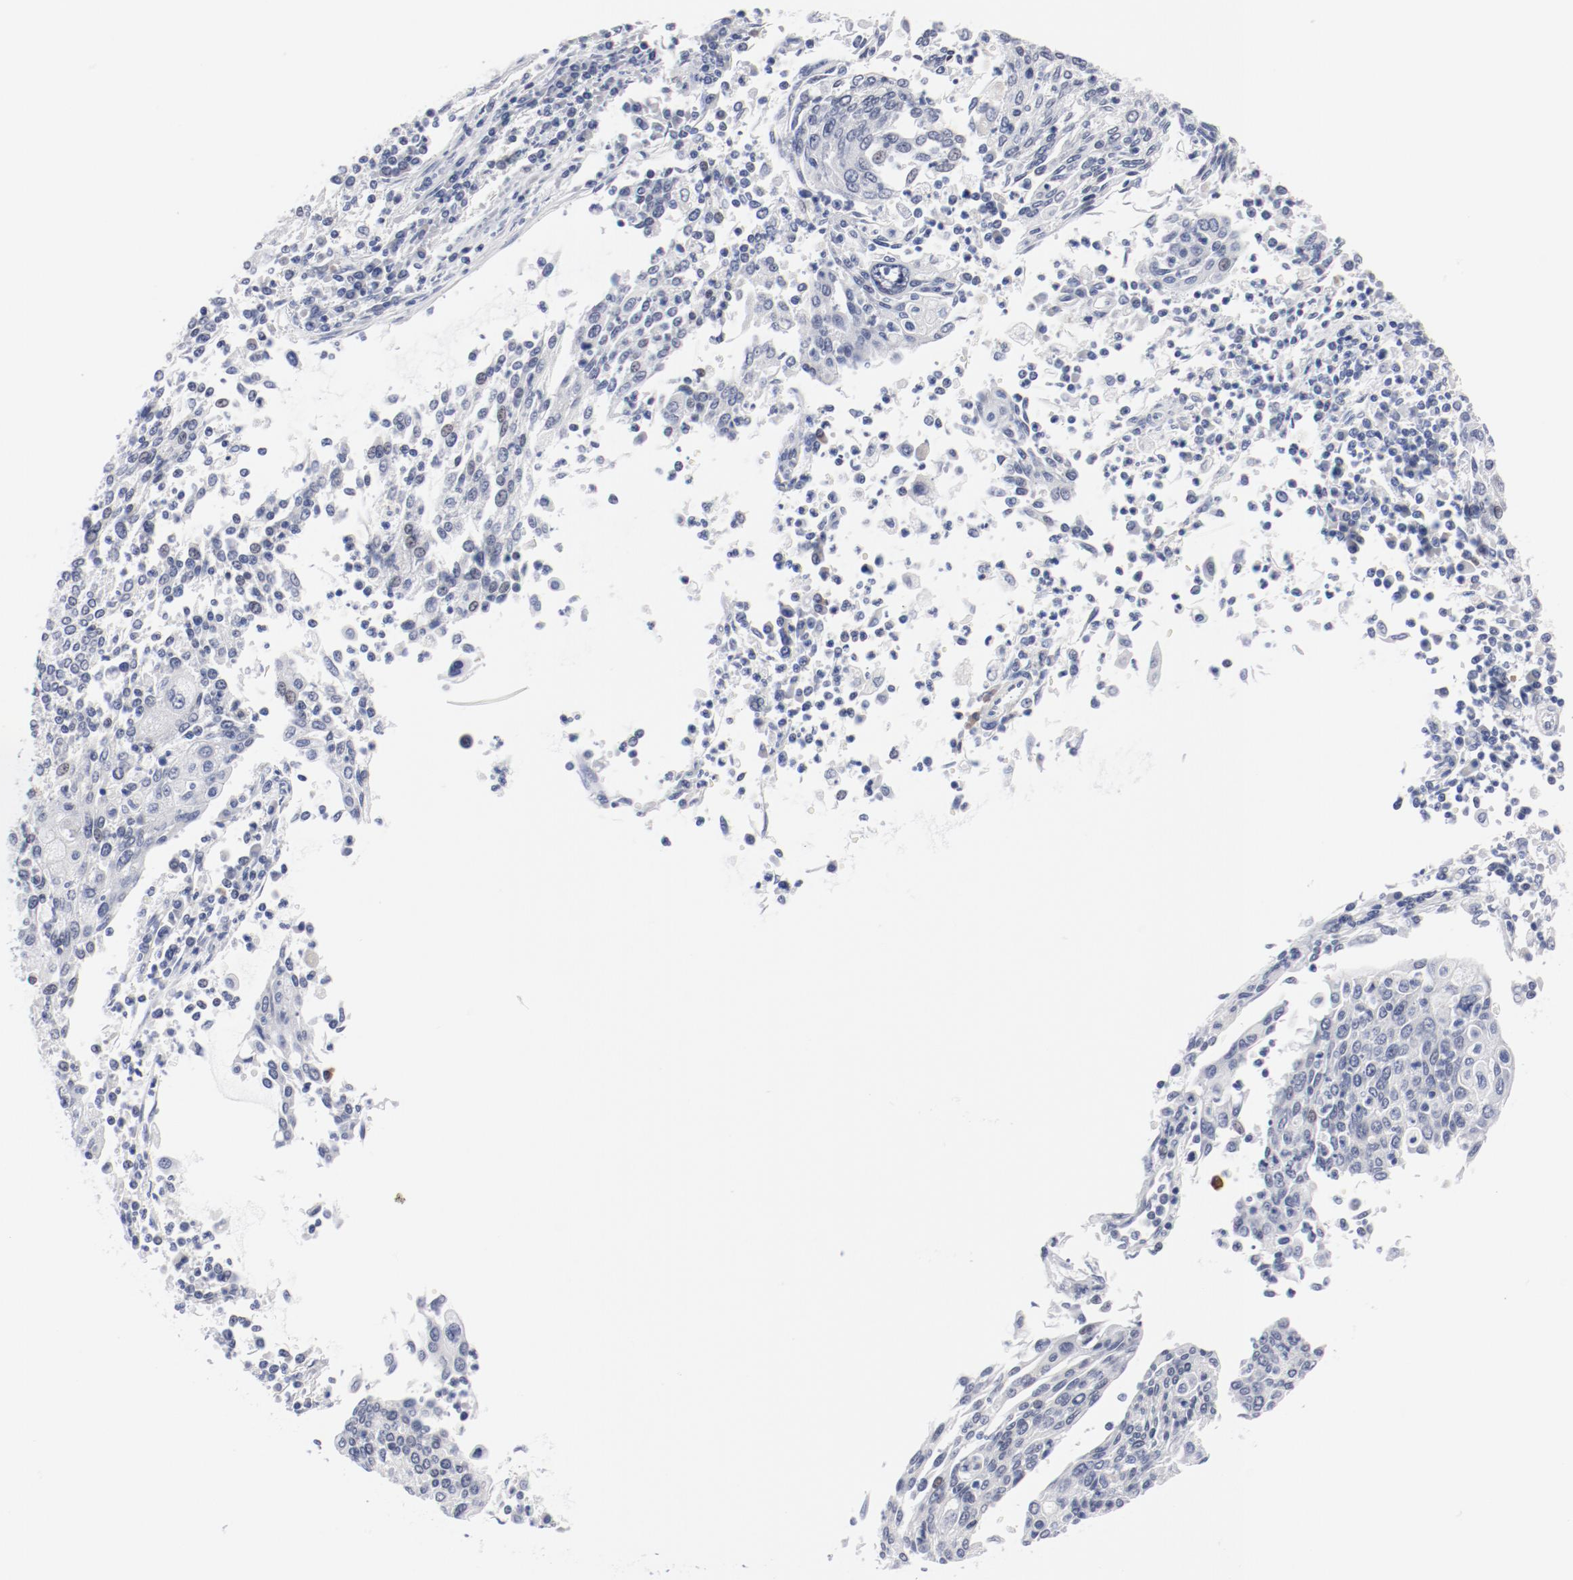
{"staining": {"intensity": "negative", "quantity": "none", "location": "none"}, "tissue": "cervical cancer", "cell_type": "Tumor cells", "image_type": "cancer", "snomed": [{"axis": "morphology", "description": "Squamous cell carcinoma, NOS"}, {"axis": "topography", "description": "Cervix"}], "caption": "Cervical cancer was stained to show a protein in brown. There is no significant positivity in tumor cells.", "gene": "KCNK13", "patient": {"sex": "female", "age": 40}}